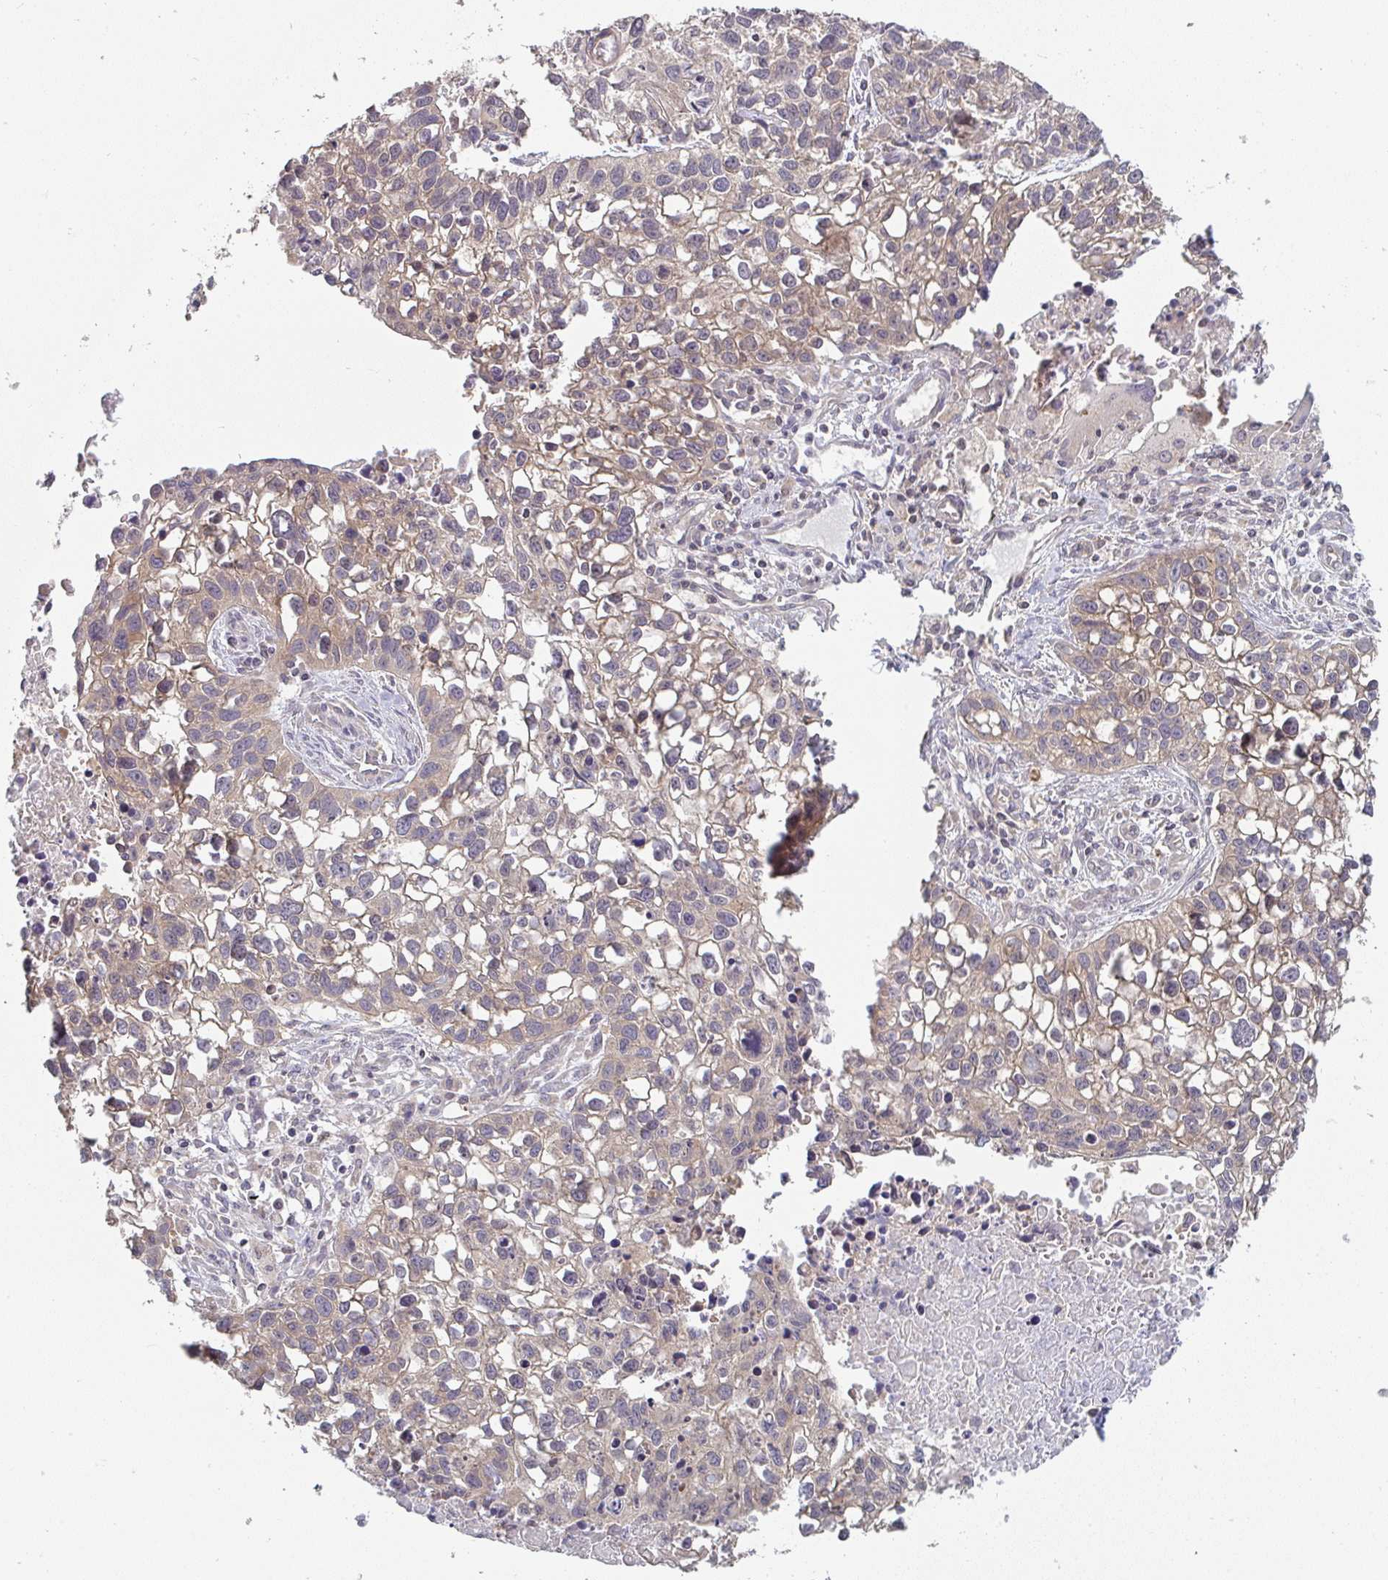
{"staining": {"intensity": "weak", "quantity": ">75%", "location": "cytoplasmic/membranous"}, "tissue": "lung cancer", "cell_type": "Tumor cells", "image_type": "cancer", "snomed": [{"axis": "morphology", "description": "Squamous cell carcinoma, NOS"}, {"axis": "topography", "description": "Lung"}], "caption": "Protein staining shows weak cytoplasmic/membranous expression in about >75% of tumor cells in lung squamous cell carcinoma.", "gene": "RANGRF", "patient": {"sex": "male", "age": 74}}